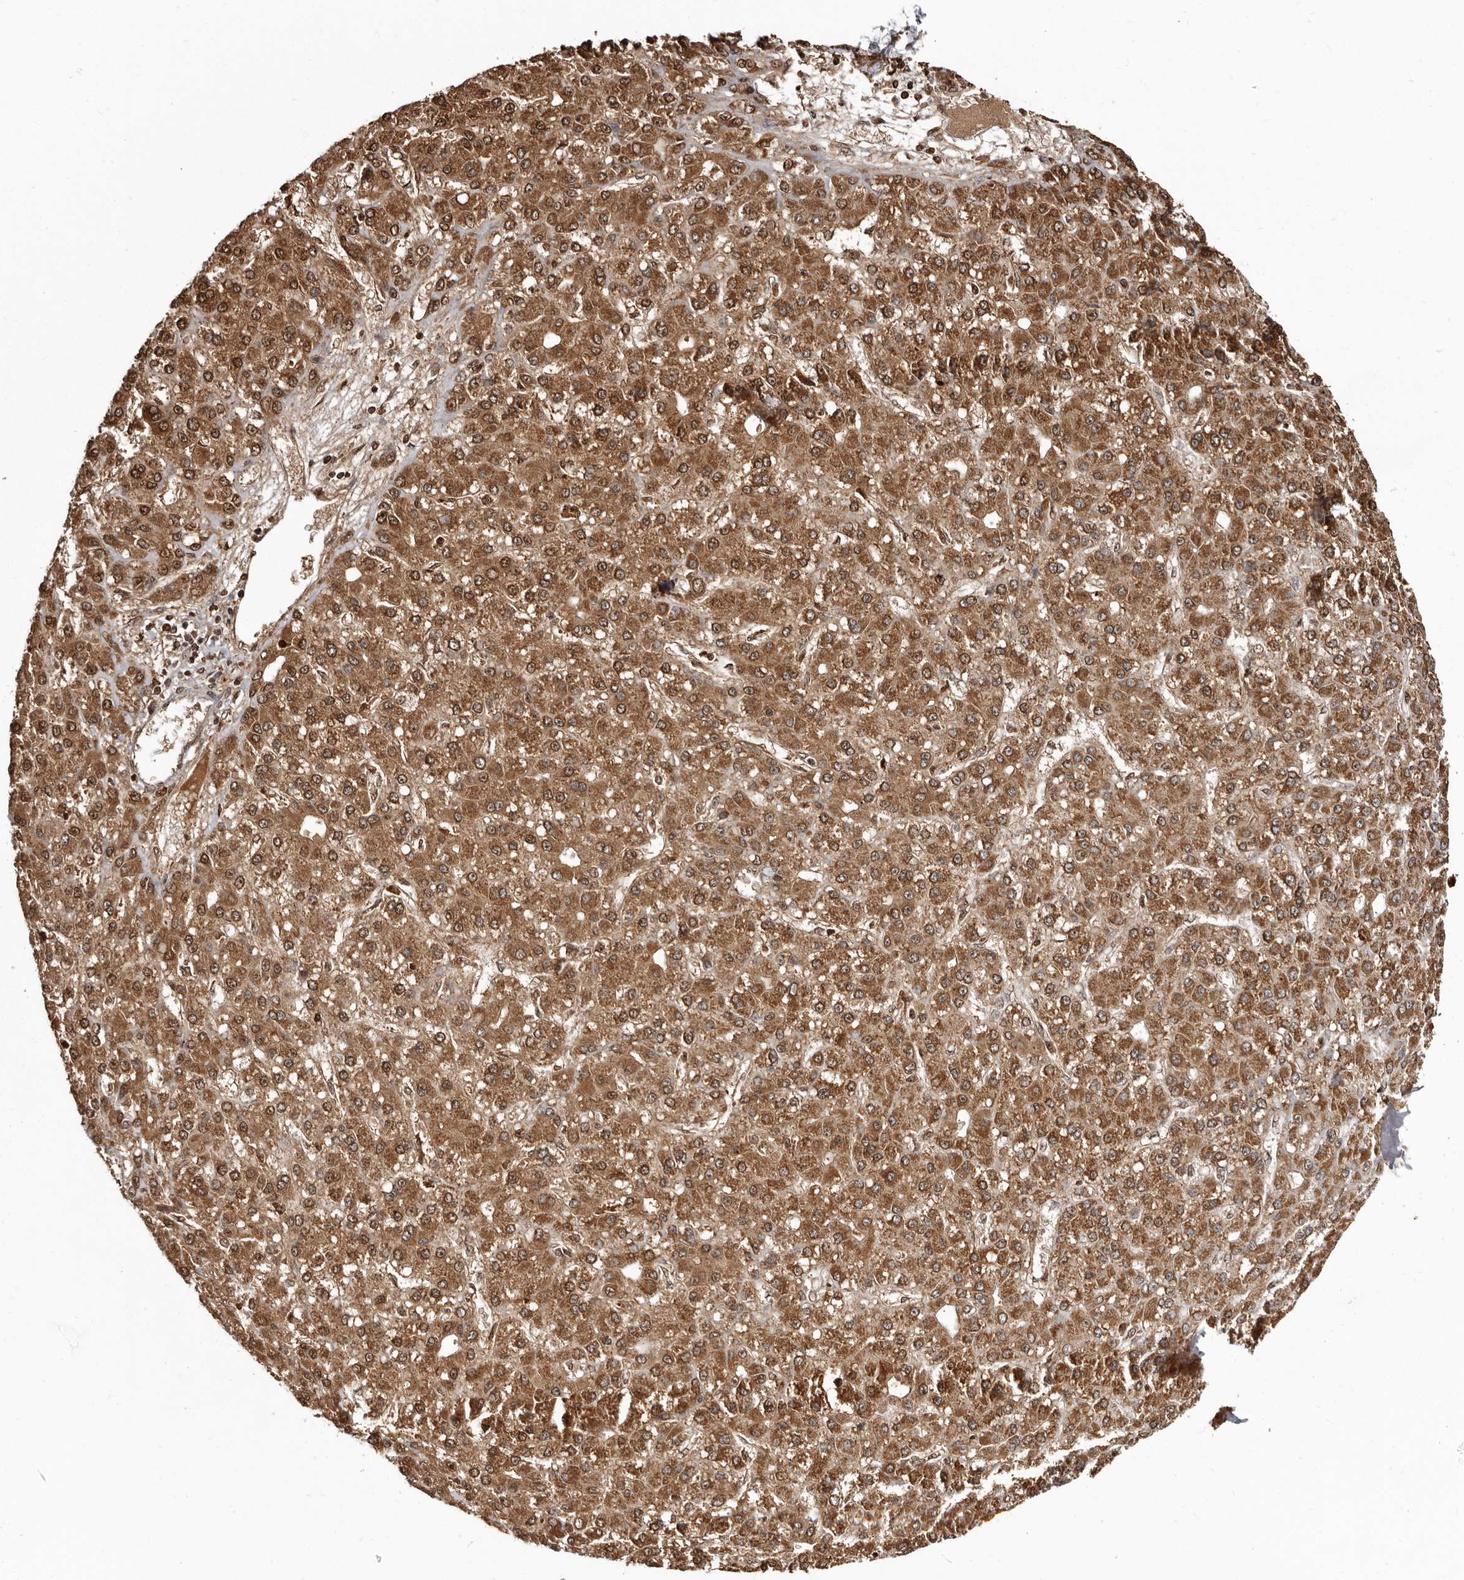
{"staining": {"intensity": "strong", "quantity": ">75%", "location": "cytoplasmic/membranous"}, "tissue": "liver cancer", "cell_type": "Tumor cells", "image_type": "cancer", "snomed": [{"axis": "morphology", "description": "Carcinoma, Hepatocellular, NOS"}, {"axis": "topography", "description": "Liver"}], "caption": "Protein expression analysis of liver cancer displays strong cytoplasmic/membranous positivity in approximately >75% of tumor cells. (DAB IHC with brightfield microscopy, high magnification).", "gene": "CCDC190", "patient": {"sex": "male", "age": 67}}